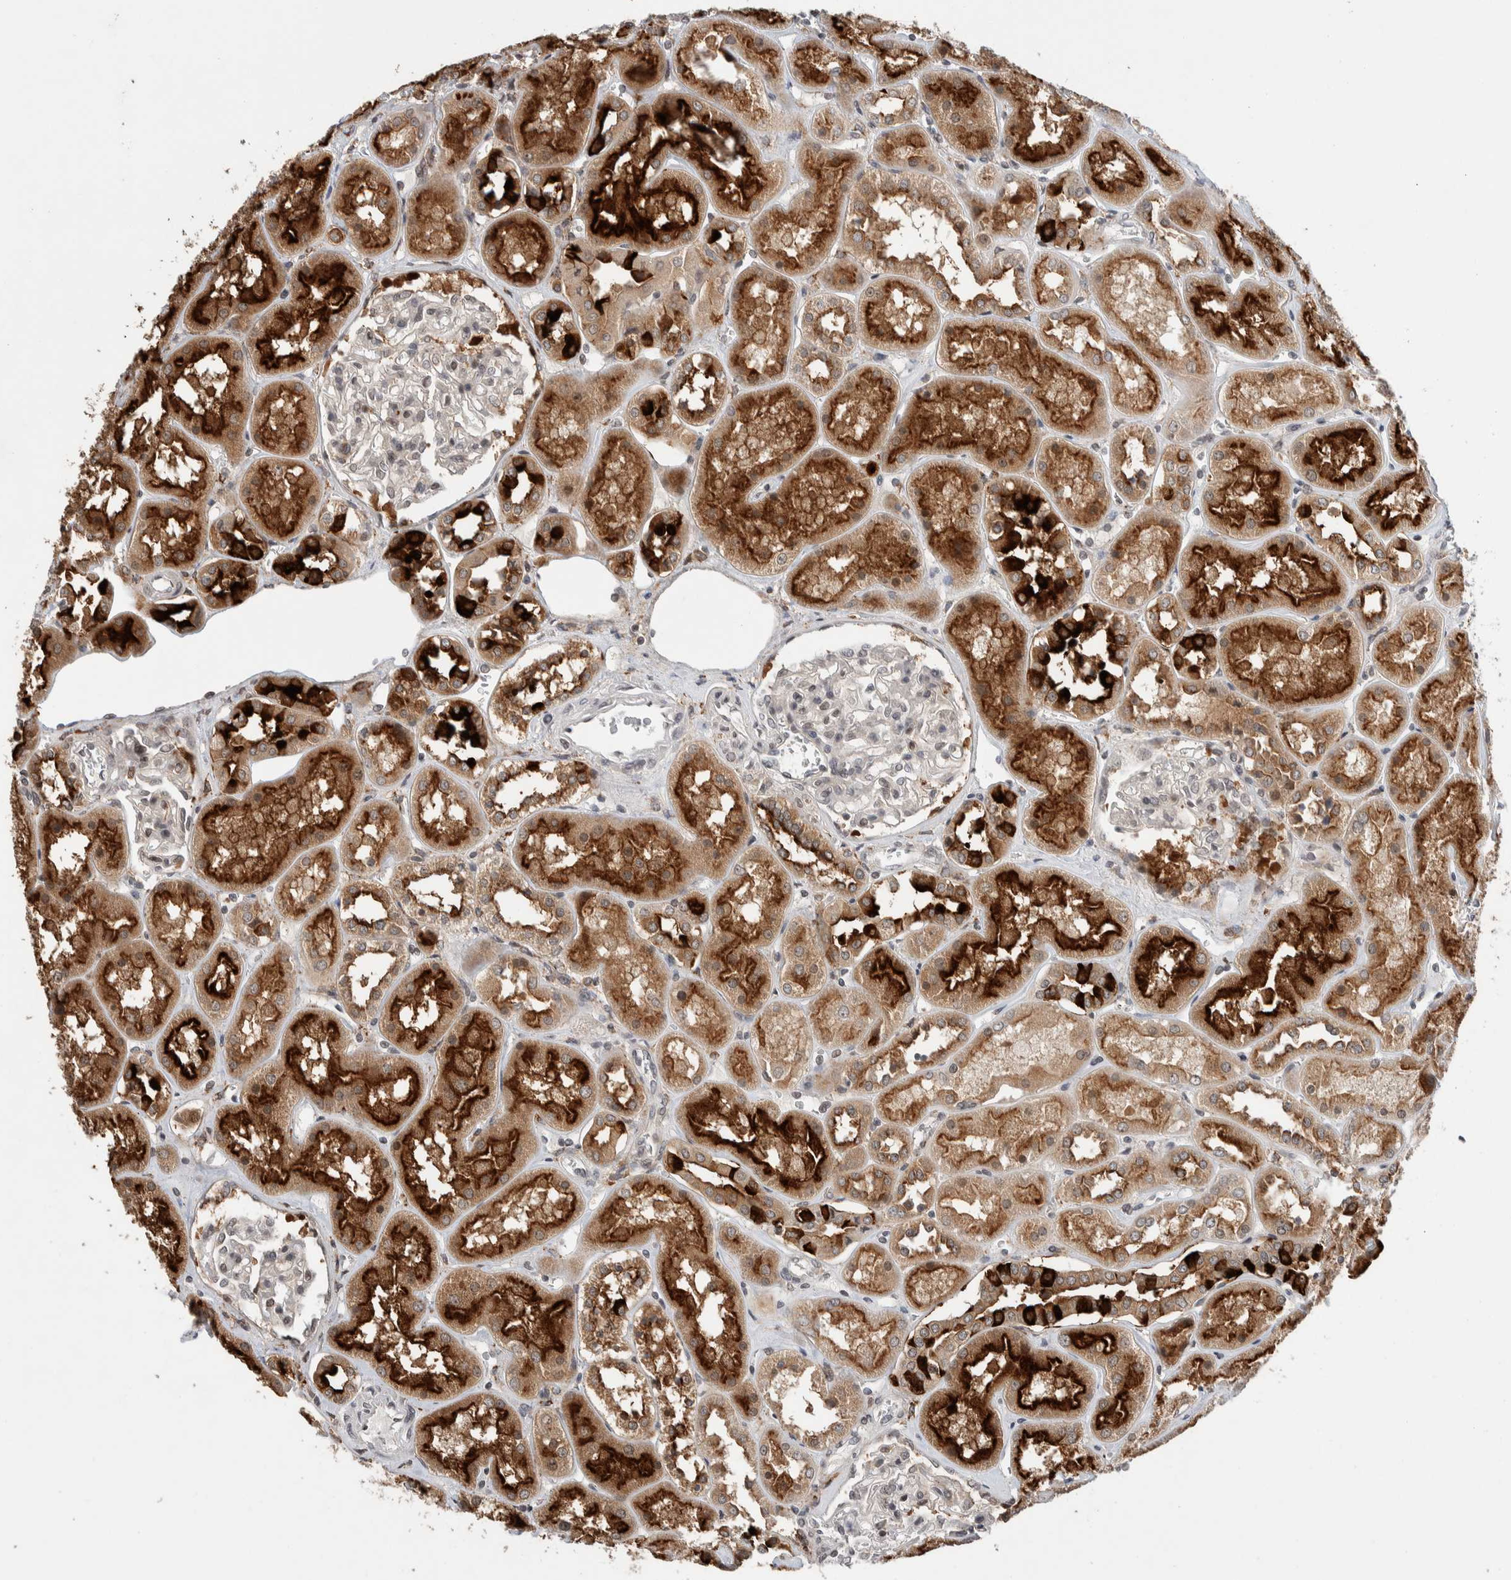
{"staining": {"intensity": "weak", "quantity": "<25%", "location": "cytoplasmic/membranous"}, "tissue": "kidney", "cell_type": "Cells in glomeruli", "image_type": "normal", "snomed": [{"axis": "morphology", "description": "Normal tissue, NOS"}, {"axis": "topography", "description": "Kidney"}], "caption": "Protein analysis of normal kidney reveals no significant expression in cells in glomeruli.", "gene": "KCNK1", "patient": {"sex": "male", "age": 70}}